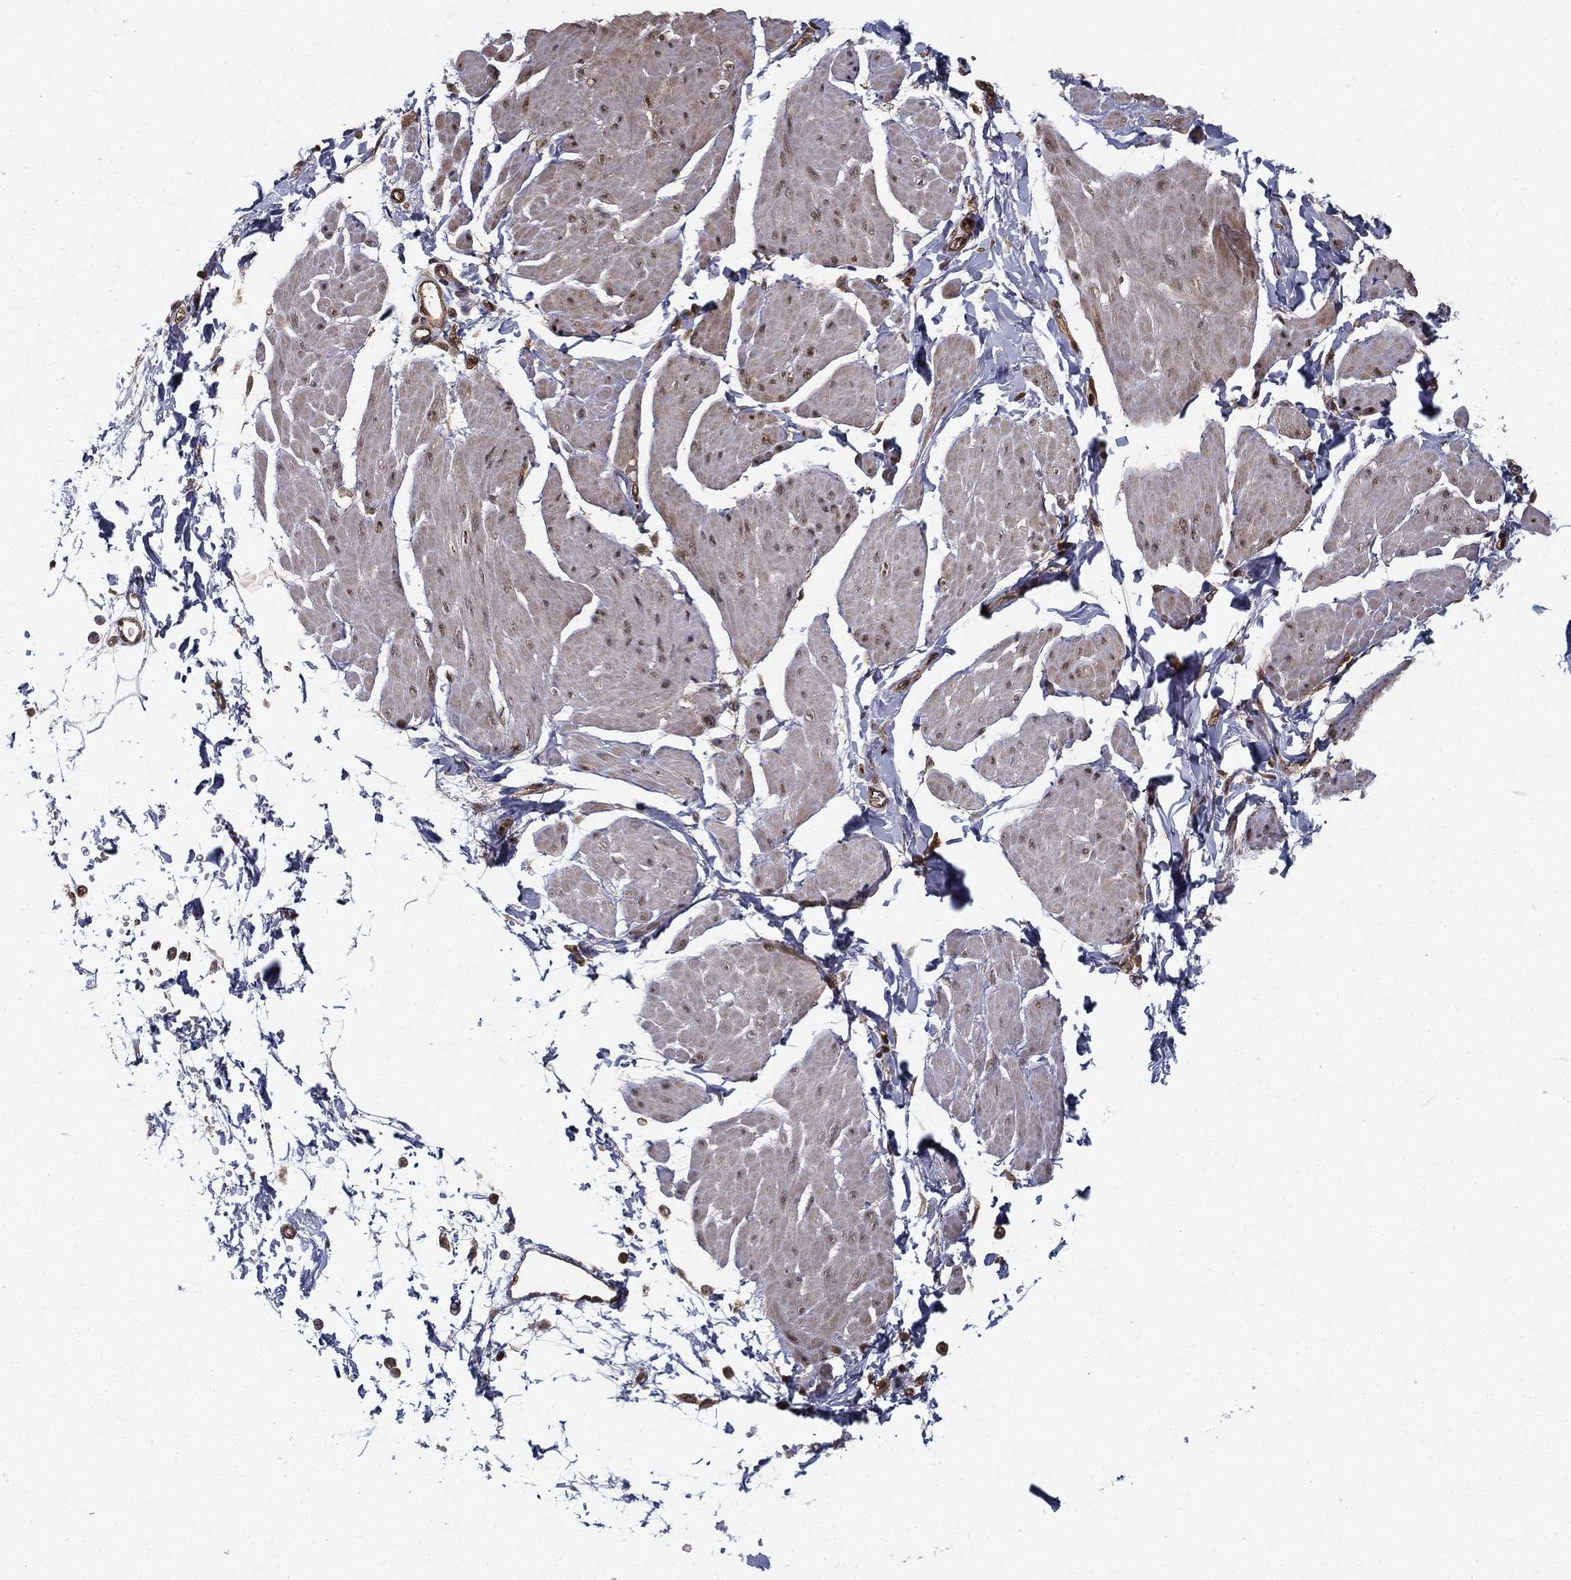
{"staining": {"intensity": "weak", "quantity": "<25%", "location": "cytoplasmic/membranous,nuclear"}, "tissue": "smooth muscle", "cell_type": "Smooth muscle cells", "image_type": "normal", "snomed": [{"axis": "morphology", "description": "Normal tissue, NOS"}, {"axis": "topography", "description": "Adipose tissue"}, {"axis": "topography", "description": "Smooth muscle"}, {"axis": "topography", "description": "Peripheral nerve tissue"}], "caption": "This is an immunohistochemistry histopathology image of unremarkable human smooth muscle. There is no expression in smooth muscle cells.", "gene": "SLC6A6", "patient": {"sex": "male", "age": 83}}